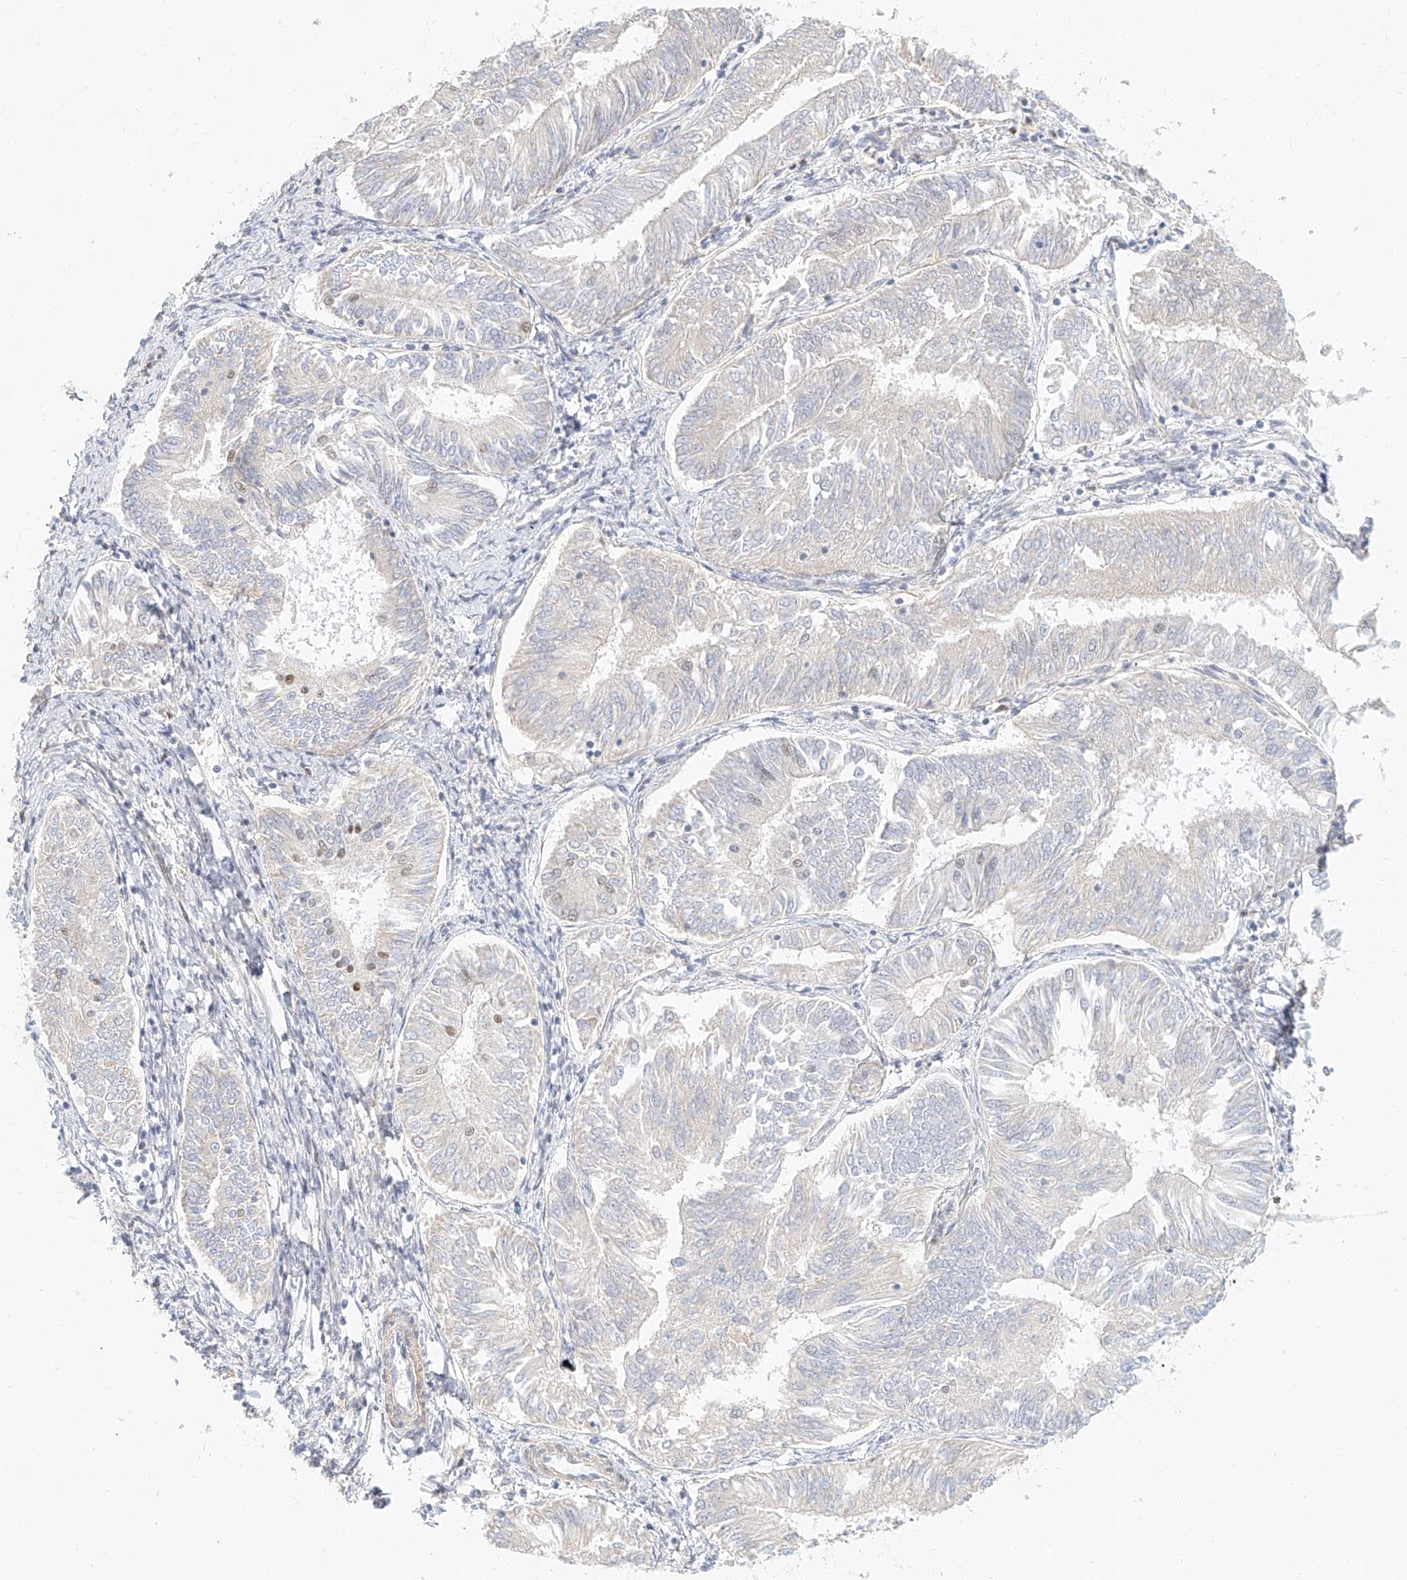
{"staining": {"intensity": "moderate", "quantity": "<25%", "location": "nuclear"}, "tissue": "endometrial cancer", "cell_type": "Tumor cells", "image_type": "cancer", "snomed": [{"axis": "morphology", "description": "Adenocarcinoma, NOS"}, {"axis": "topography", "description": "Endometrium"}], "caption": "Endometrial adenocarcinoma stained with a brown dye shows moderate nuclear positive expression in approximately <25% of tumor cells.", "gene": "CXorf58", "patient": {"sex": "female", "age": 58}}